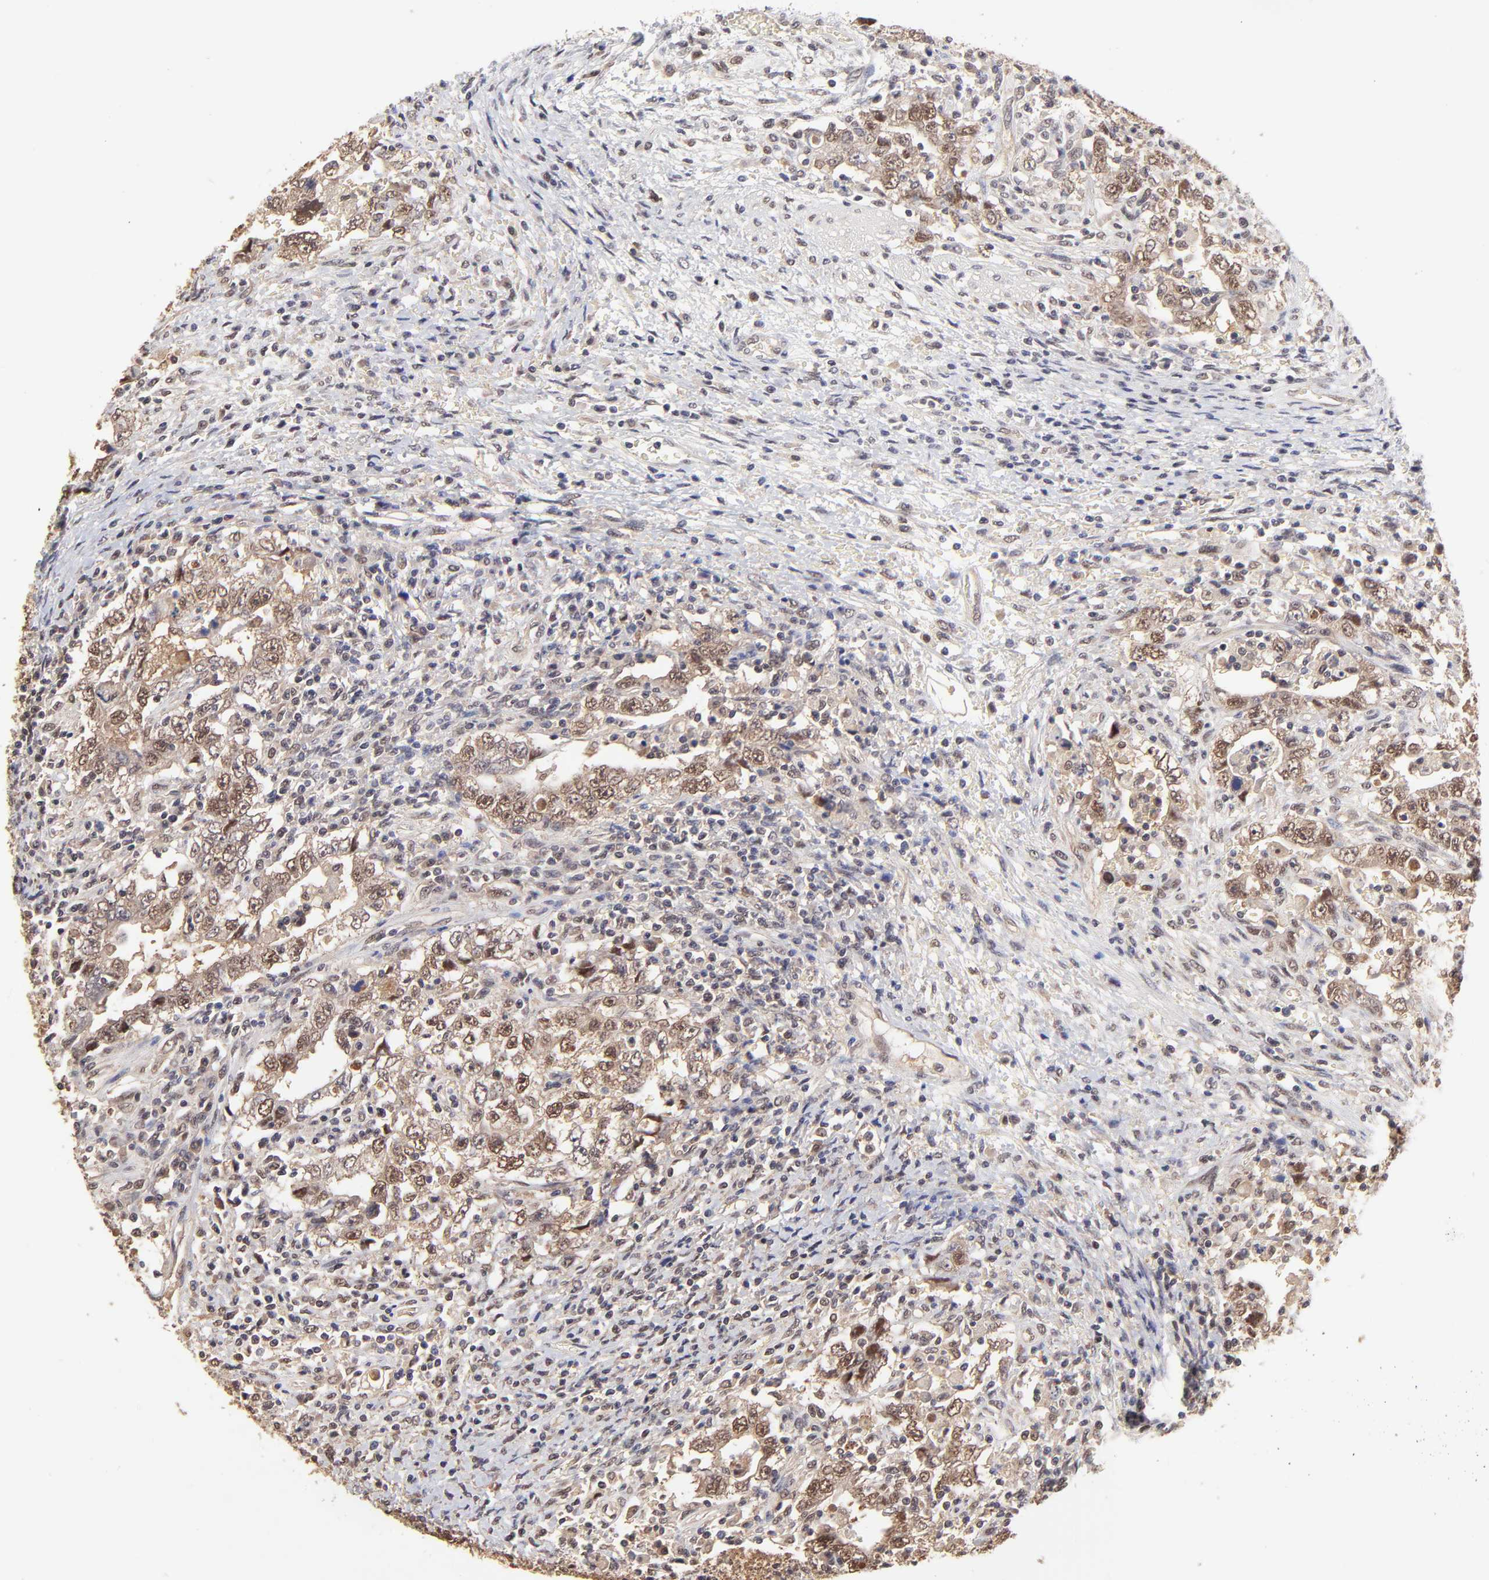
{"staining": {"intensity": "weak", "quantity": ">75%", "location": "cytoplasmic/membranous,nuclear"}, "tissue": "testis cancer", "cell_type": "Tumor cells", "image_type": "cancer", "snomed": [{"axis": "morphology", "description": "Carcinoma, Embryonal, NOS"}, {"axis": "topography", "description": "Testis"}], "caption": "Testis cancer stained with DAB (3,3'-diaminobenzidine) IHC displays low levels of weak cytoplasmic/membranous and nuclear expression in about >75% of tumor cells.", "gene": "PSMC4", "patient": {"sex": "male", "age": 26}}